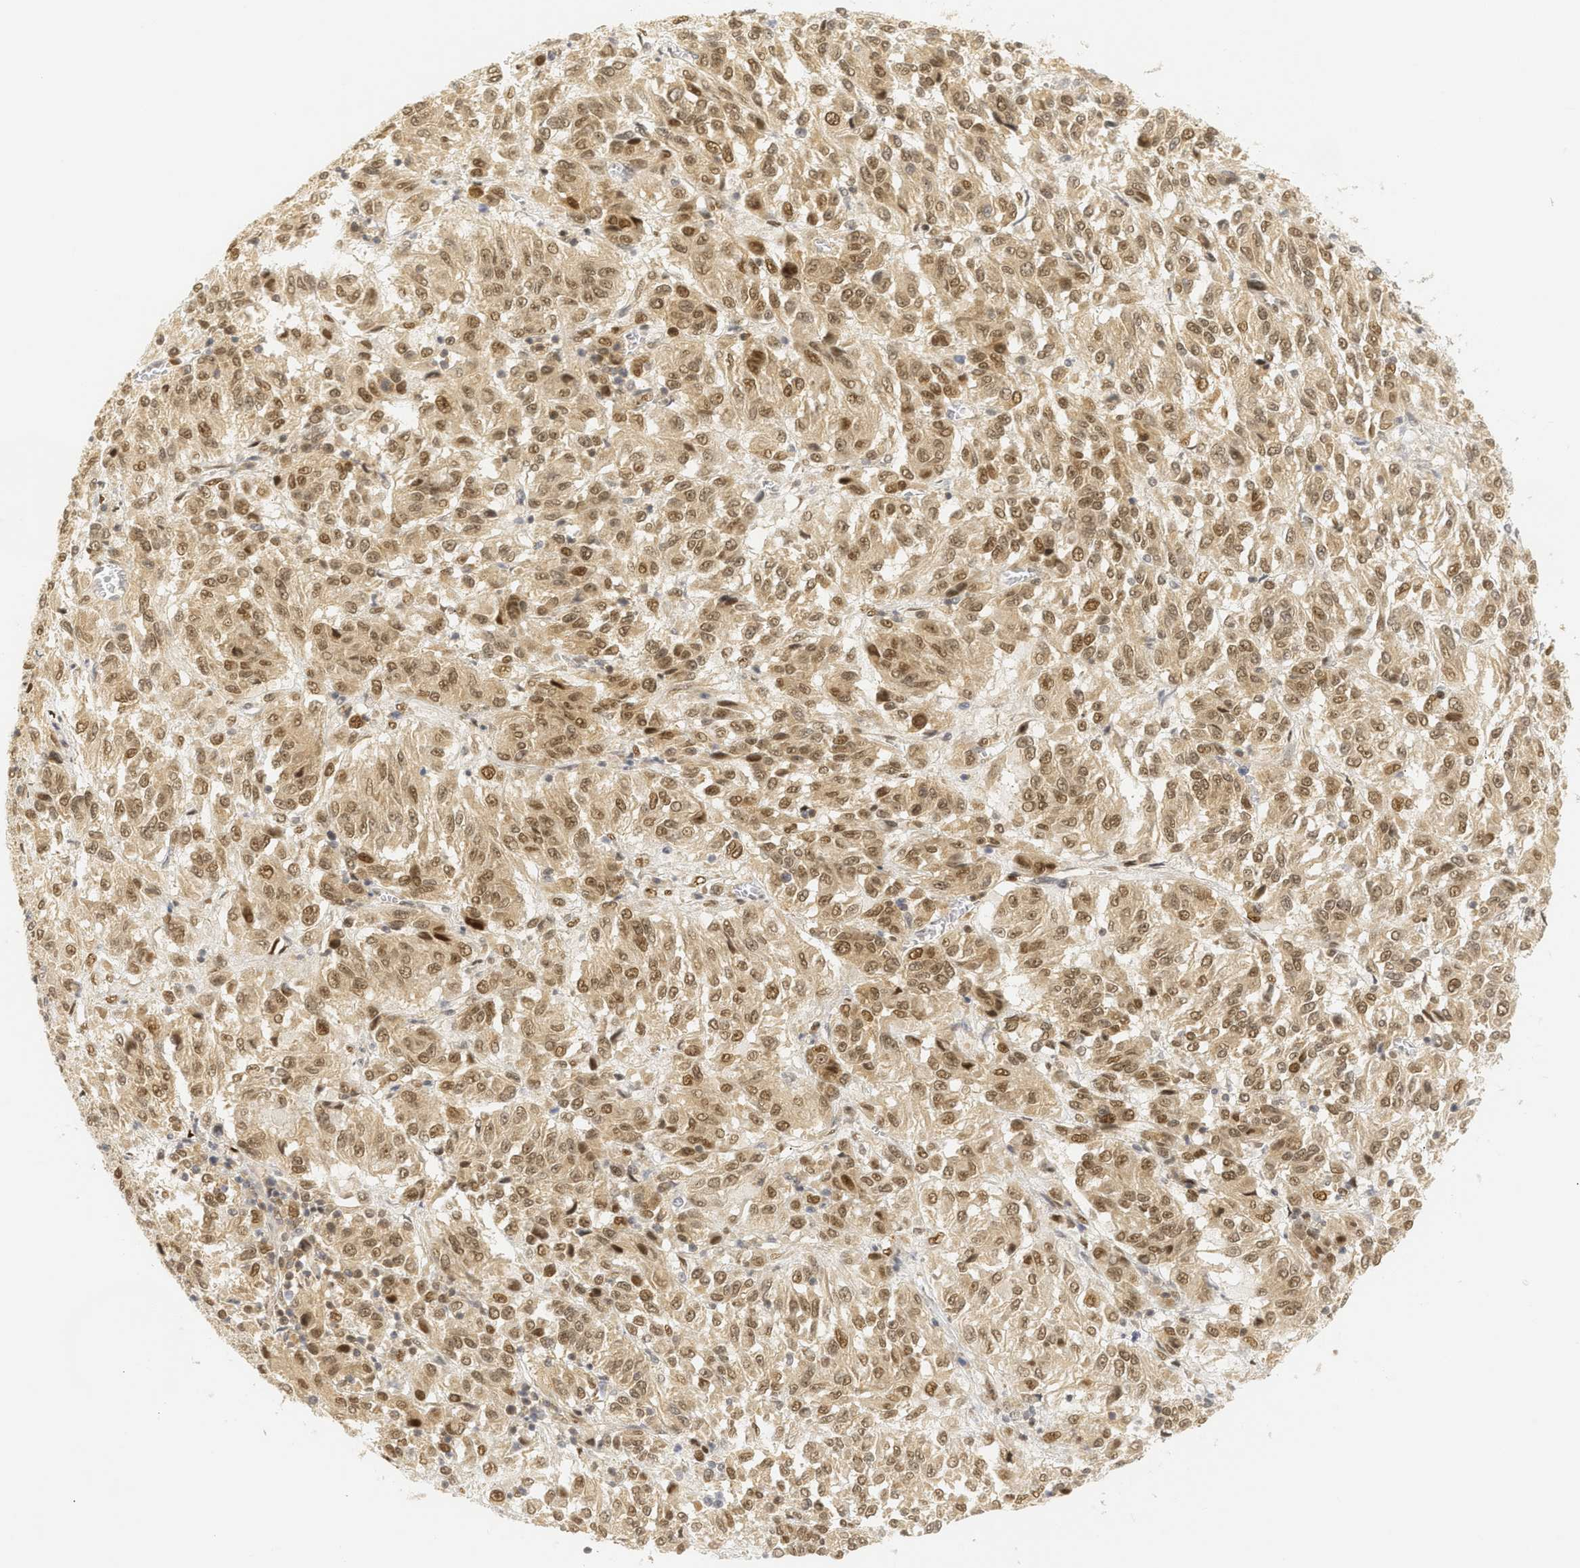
{"staining": {"intensity": "moderate", "quantity": ">75%", "location": "nuclear"}, "tissue": "melanoma", "cell_type": "Tumor cells", "image_type": "cancer", "snomed": [{"axis": "morphology", "description": "Malignant melanoma, Metastatic site"}, {"axis": "topography", "description": "Lung"}], "caption": "DAB (3,3'-diaminobenzidine) immunohistochemical staining of human malignant melanoma (metastatic site) demonstrates moderate nuclear protein positivity in approximately >75% of tumor cells.", "gene": "SSBP2", "patient": {"sex": "male", "age": 64}}